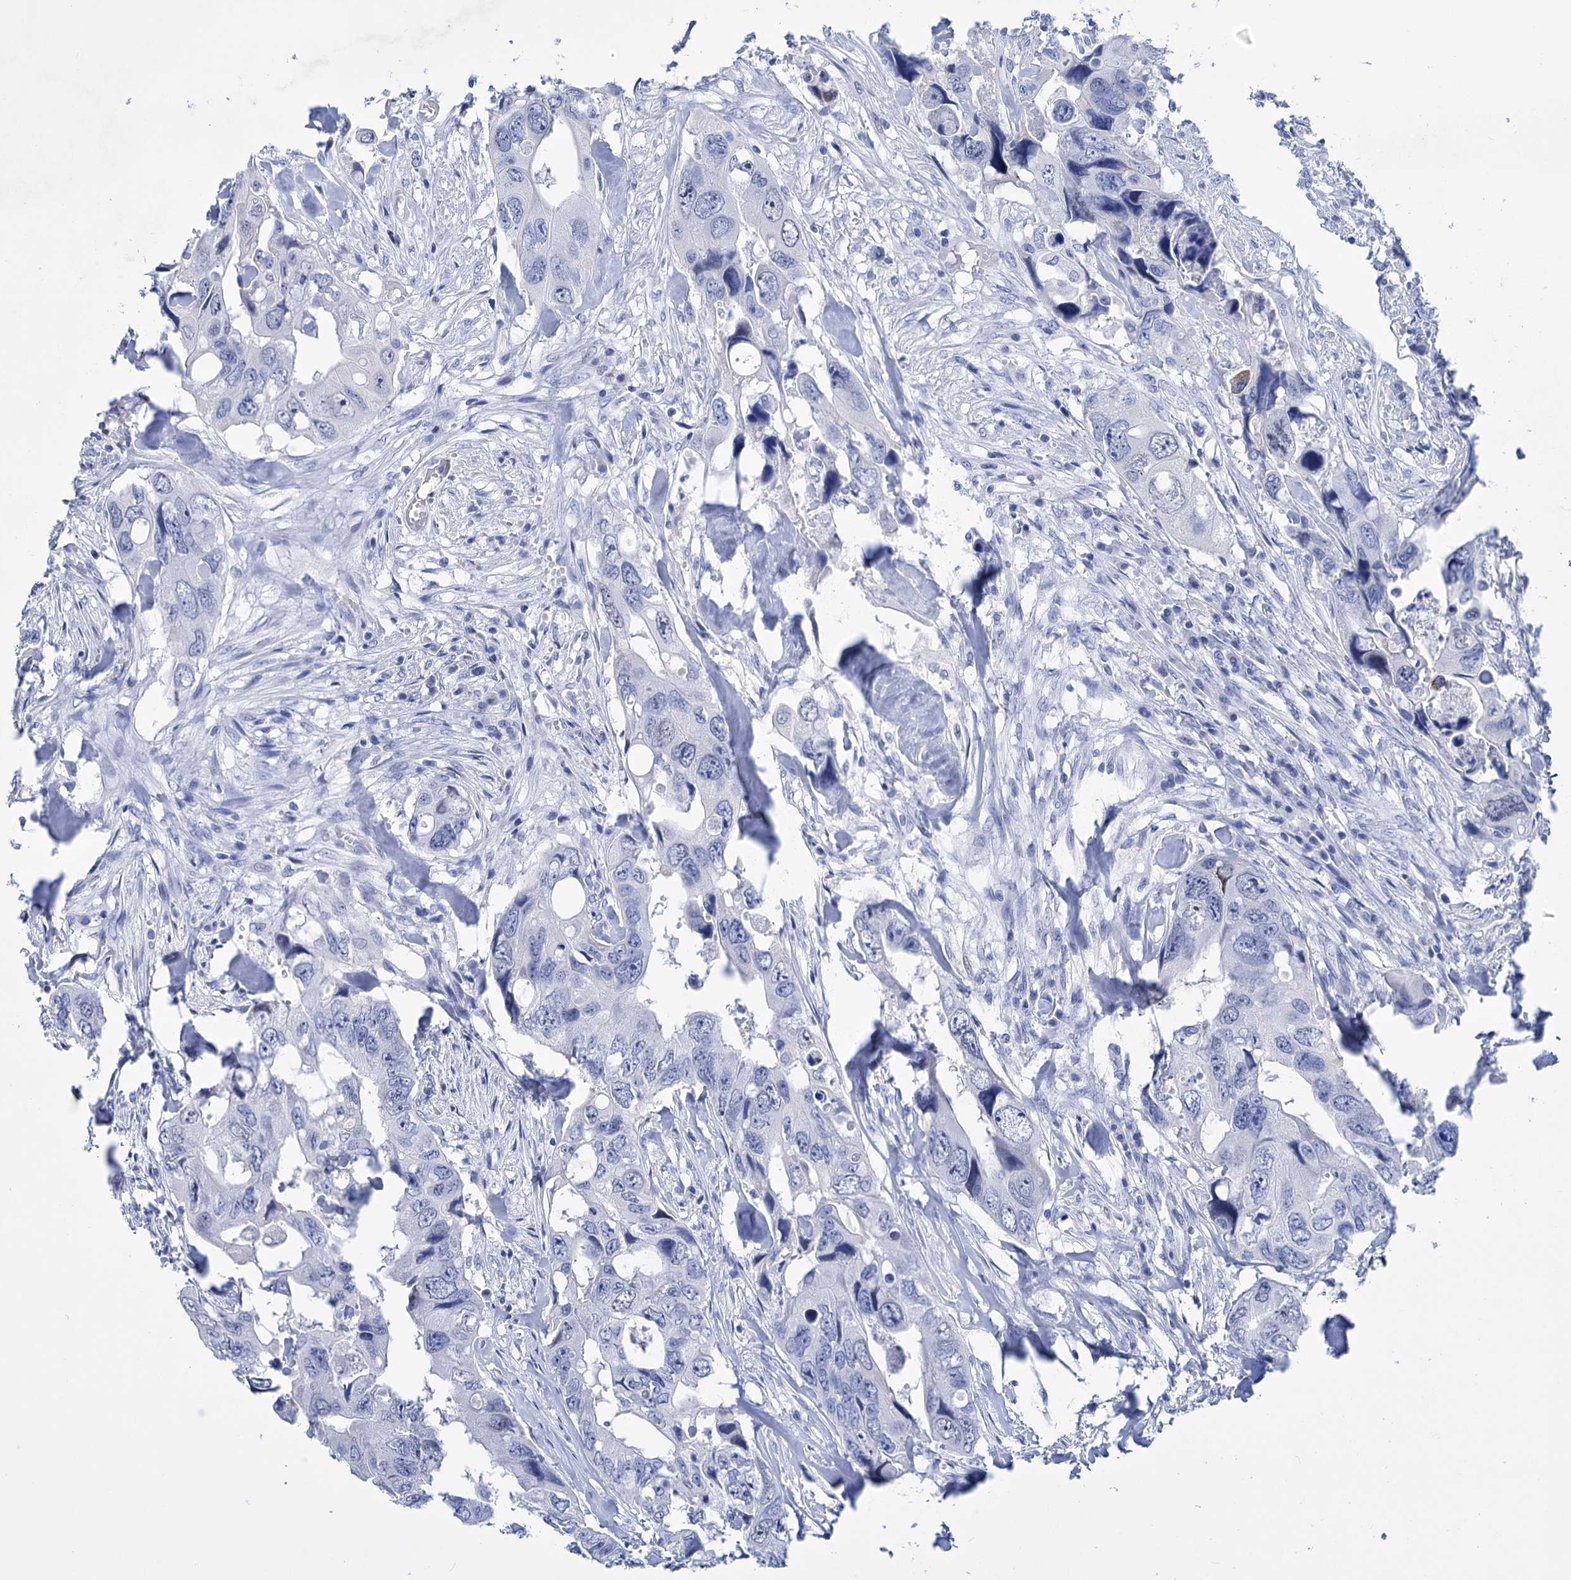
{"staining": {"intensity": "negative", "quantity": "none", "location": "none"}, "tissue": "colorectal cancer", "cell_type": "Tumor cells", "image_type": "cancer", "snomed": [{"axis": "morphology", "description": "Adenocarcinoma, NOS"}, {"axis": "topography", "description": "Rectum"}], "caption": "IHC image of neoplastic tissue: human adenocarcinoma (colorectal) stained with DAB (3,3'-diaminobenzidine) displays no significant protein staining in tumor cells. (Brightfield microscopy of DAB (3,3'-diaminobenzidine) immunohistochemistry (IHC) at high magnification).", "gene": "FBXW12", "patient": {"sex": "male", "age": 57}}